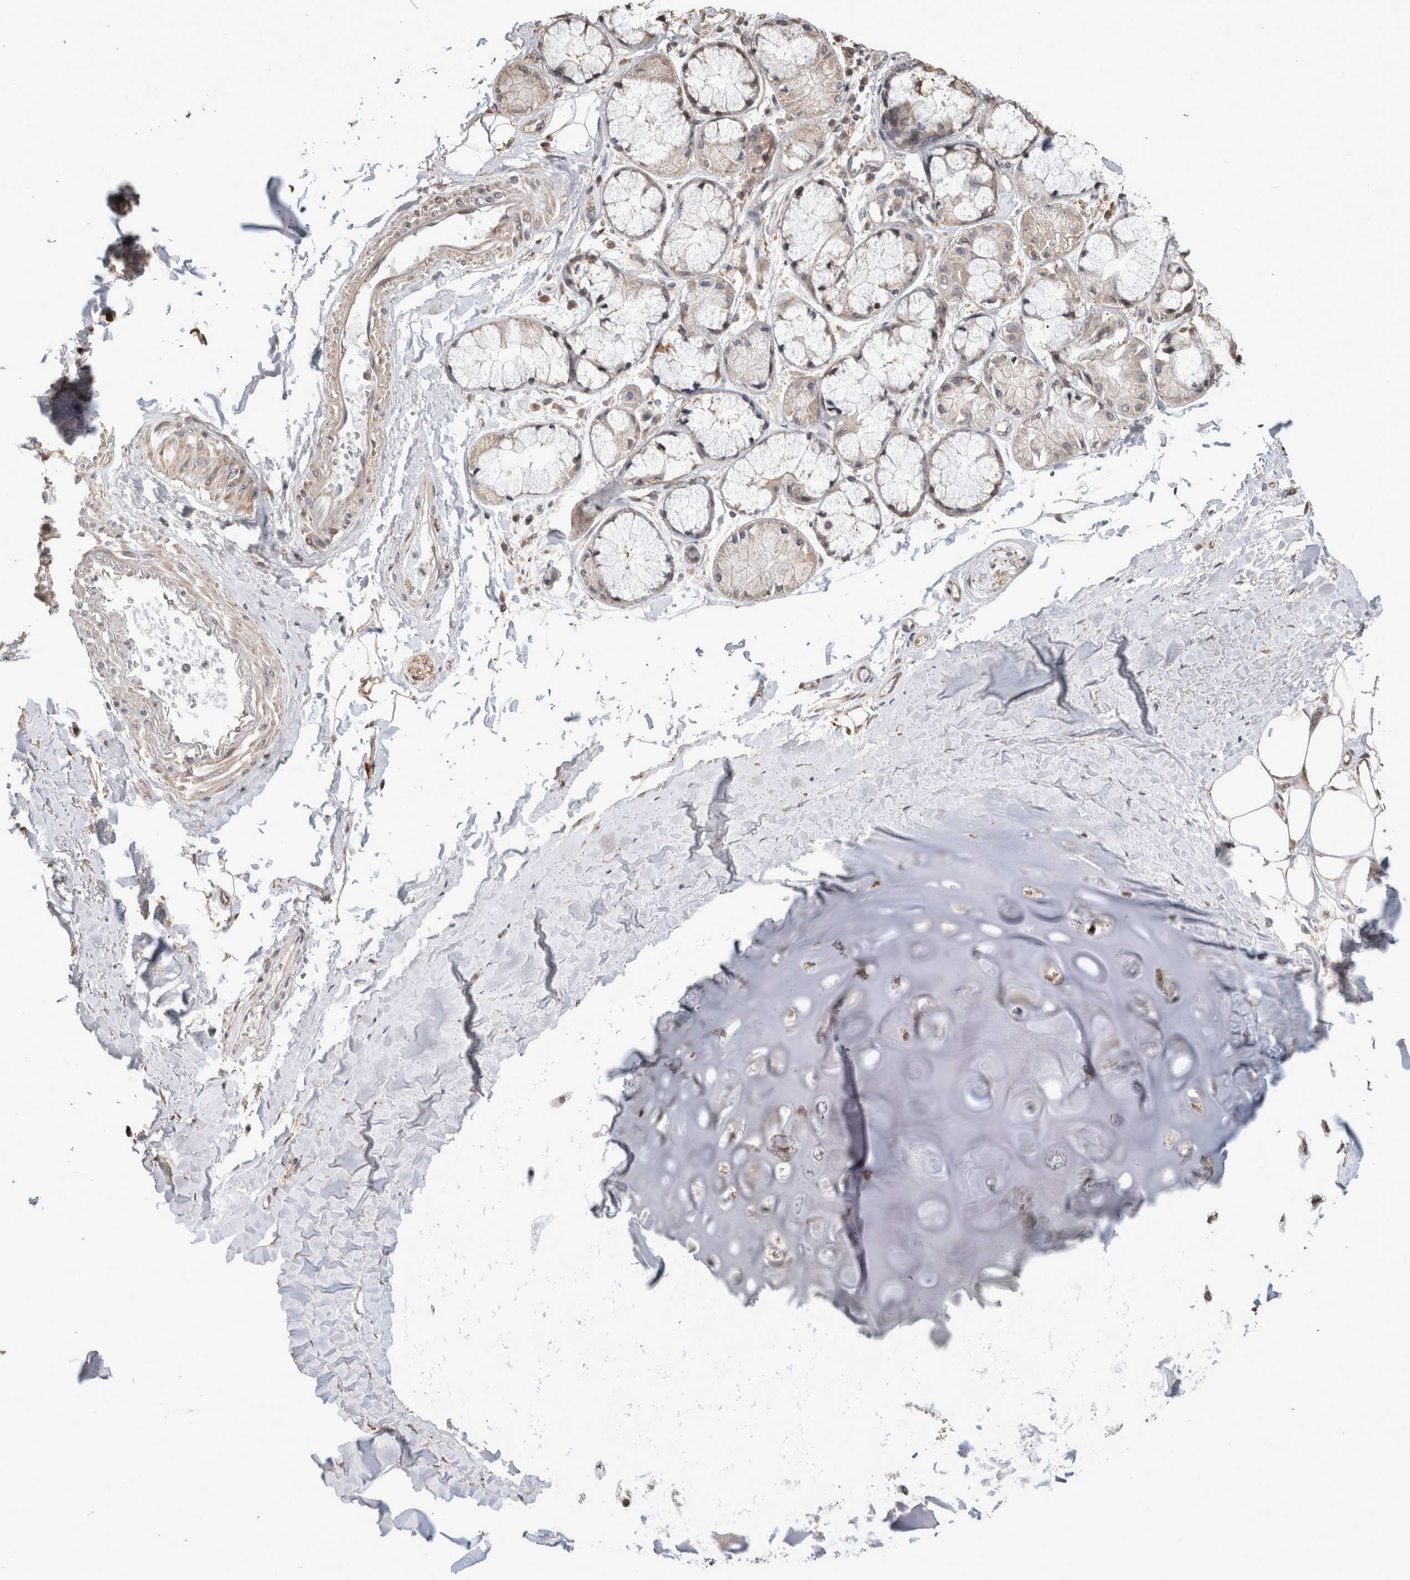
{"staining": {"intensity": "moderate", "quantity": "25%-75%", "location": "cytoplasmic/membranous"}, "tissue": "adipose tissue", "cell_type": "Adipocytes", "image_type": "normal", "snomed": [{"axis": "morphology", "description": "Normal tissue, NOS"}, {"axis": "topography", "description": "Bronchus"}], "caption": "Moderate cytoplasmic/membranous protein positivity is present in approximately 25%-75% of adipocytes in adipose tissue.", "gene": "CLIP1", "patient": {"sex": "male", "age": 66}}